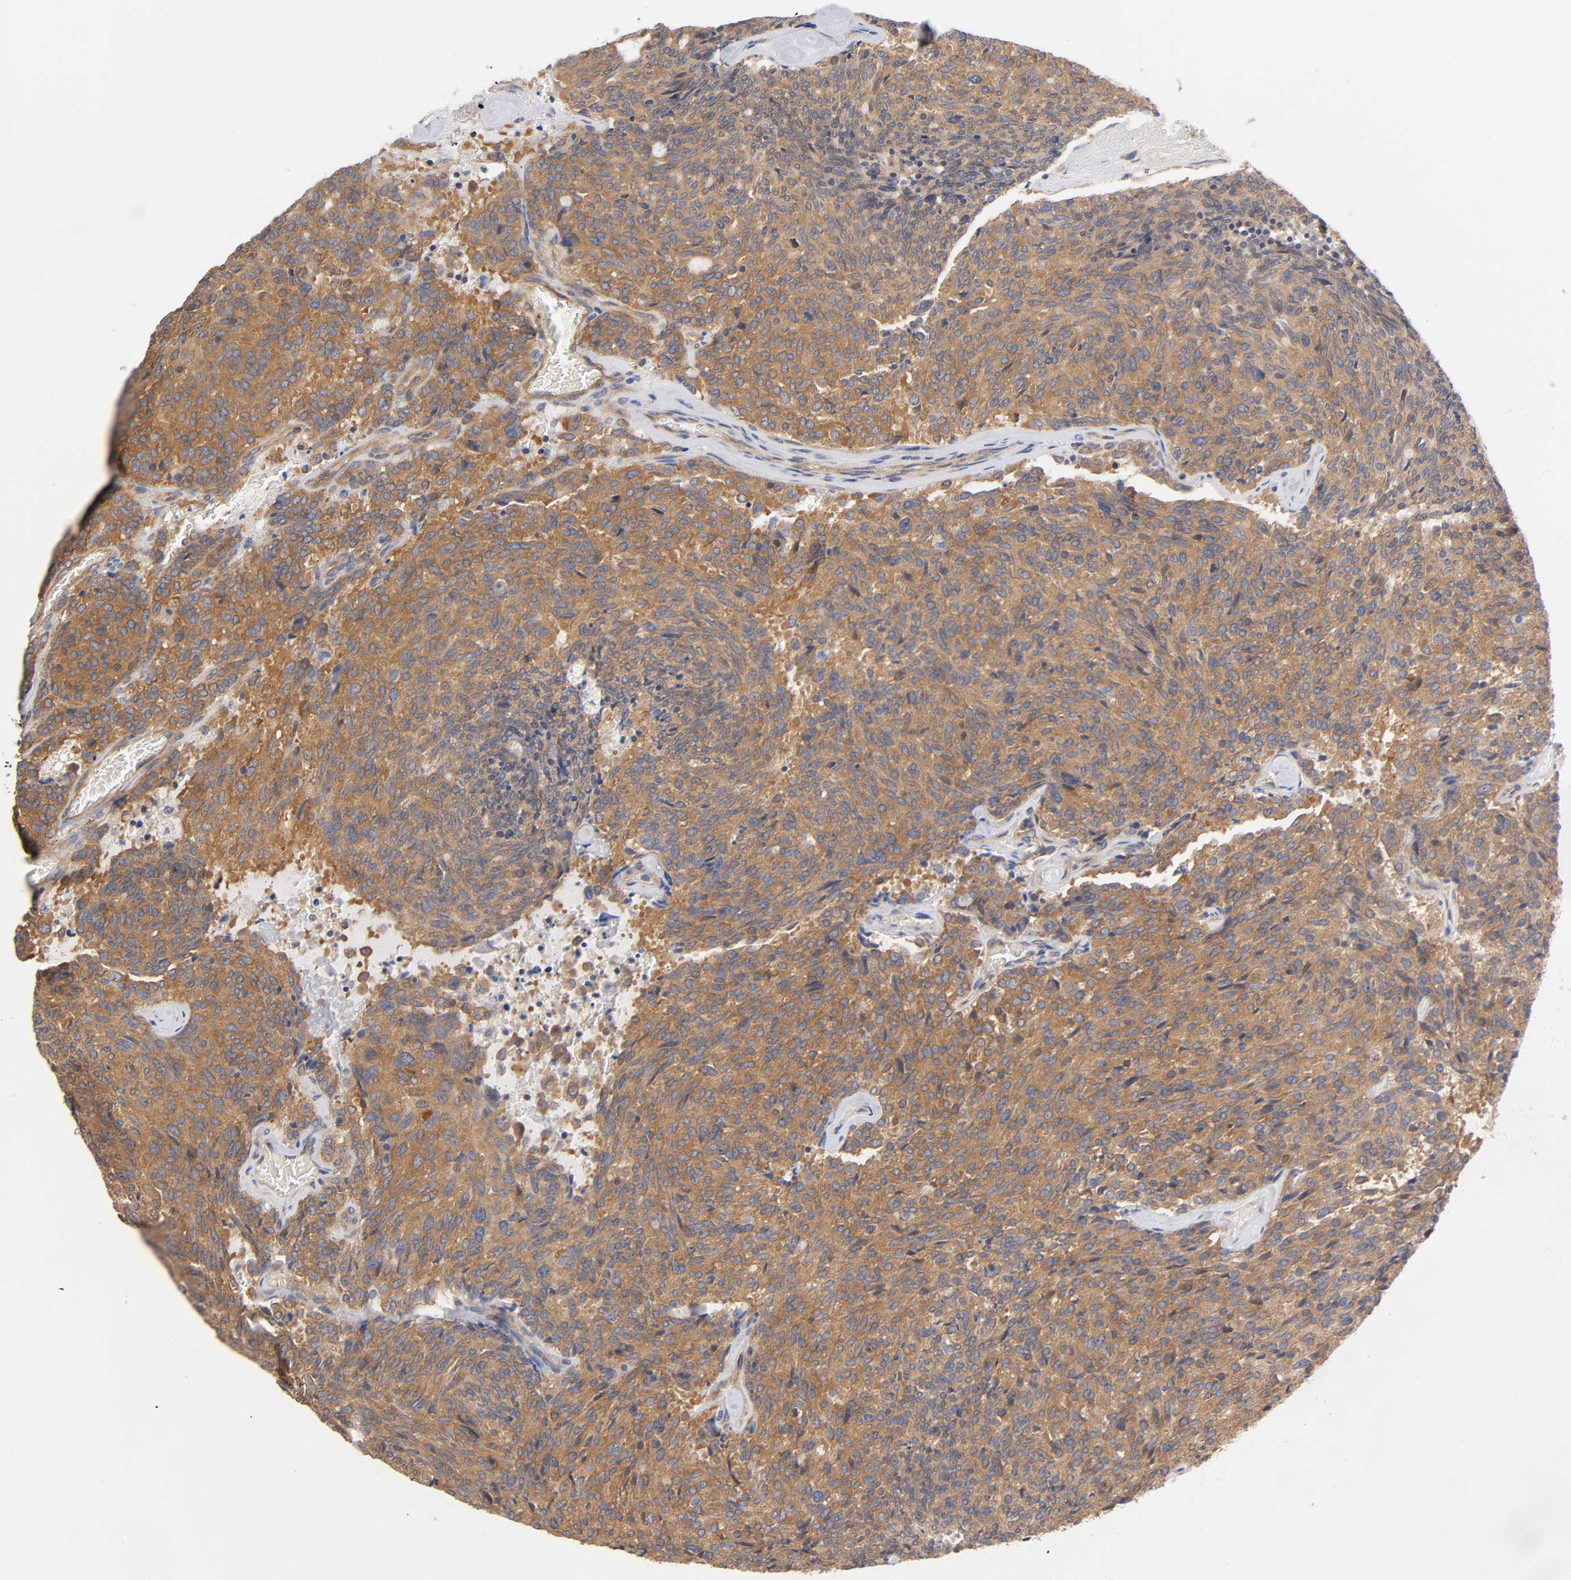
{"staining": {"intensity": "moderate", "quantity": ">75%", "location": "cytoplasmic/membranous"}, "tissue": "carcinoid", "cell_type": "Tumor cells", "image_type": "cancer", "snomed": [{"axis": "morphology", "description": "Carcinoid, malignant, NOS"}, {"axis": "topography", "description": "Pancreas"}], "caption": "Carcinoid stained with immunohistochemistry (IHC) reveals moderate cytoplasmic/membranous staining in approximately >75% of tumor cells.", "gene": "STRN3", "patient": {"sex": "female", "age": 54}}